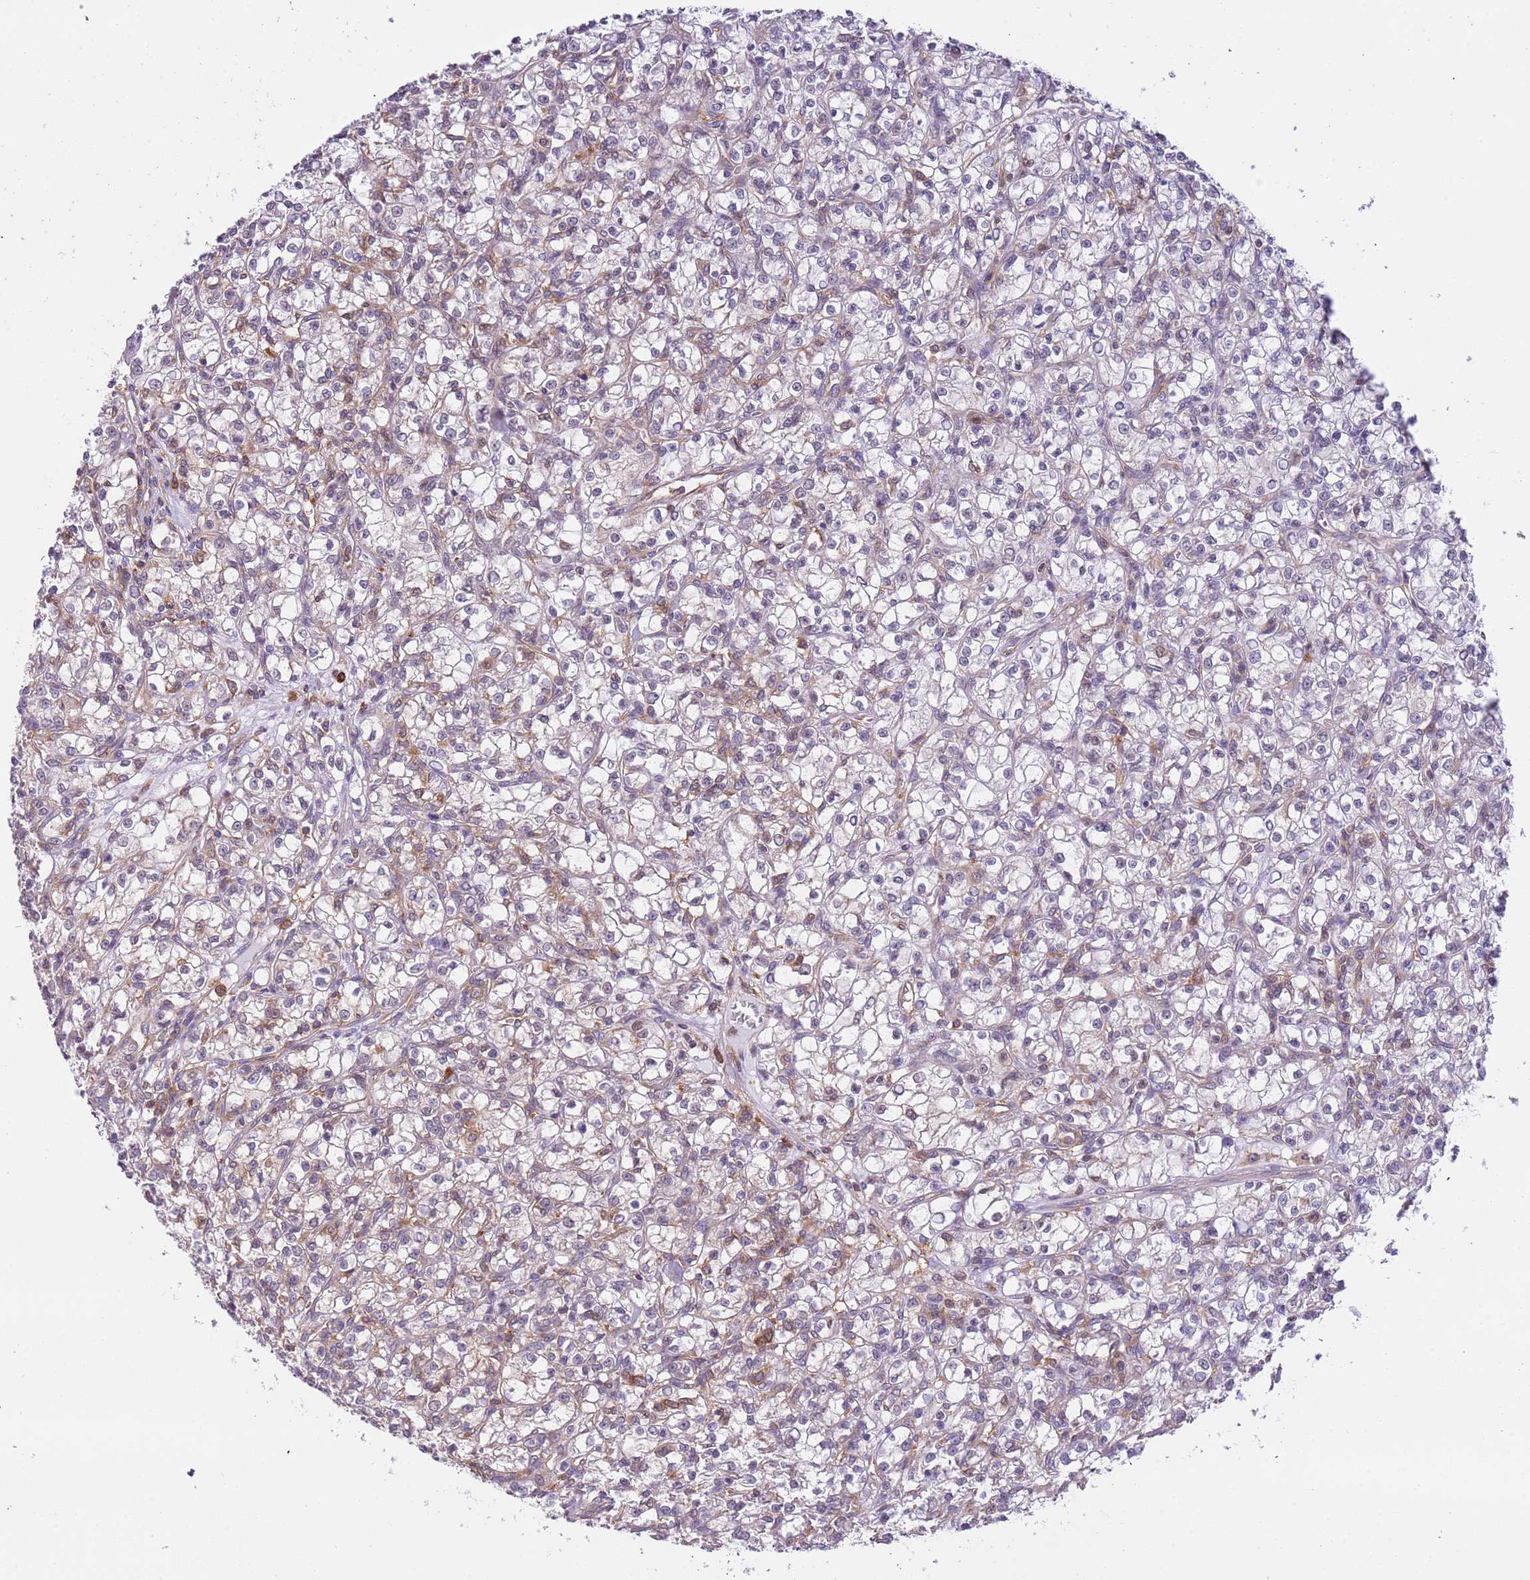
{"staining": {"intensity": "negative", "quantity": "none", "location": "none"}, "tissue": "renal cancer", "cell_type": "Tumor cells", "image_type": "cancer", "snomed": [{"axis": "morphology", "description": "Adenocarcinoma, NOS"}, {"axis": "topography", "description": "Kidney"}], "caption": "Protein analysis of adenocarcinoma (renal) displays no significant staining in tumor cells.", "gene": "STIP1", "patient": {"sex": "female", "age": 59}}